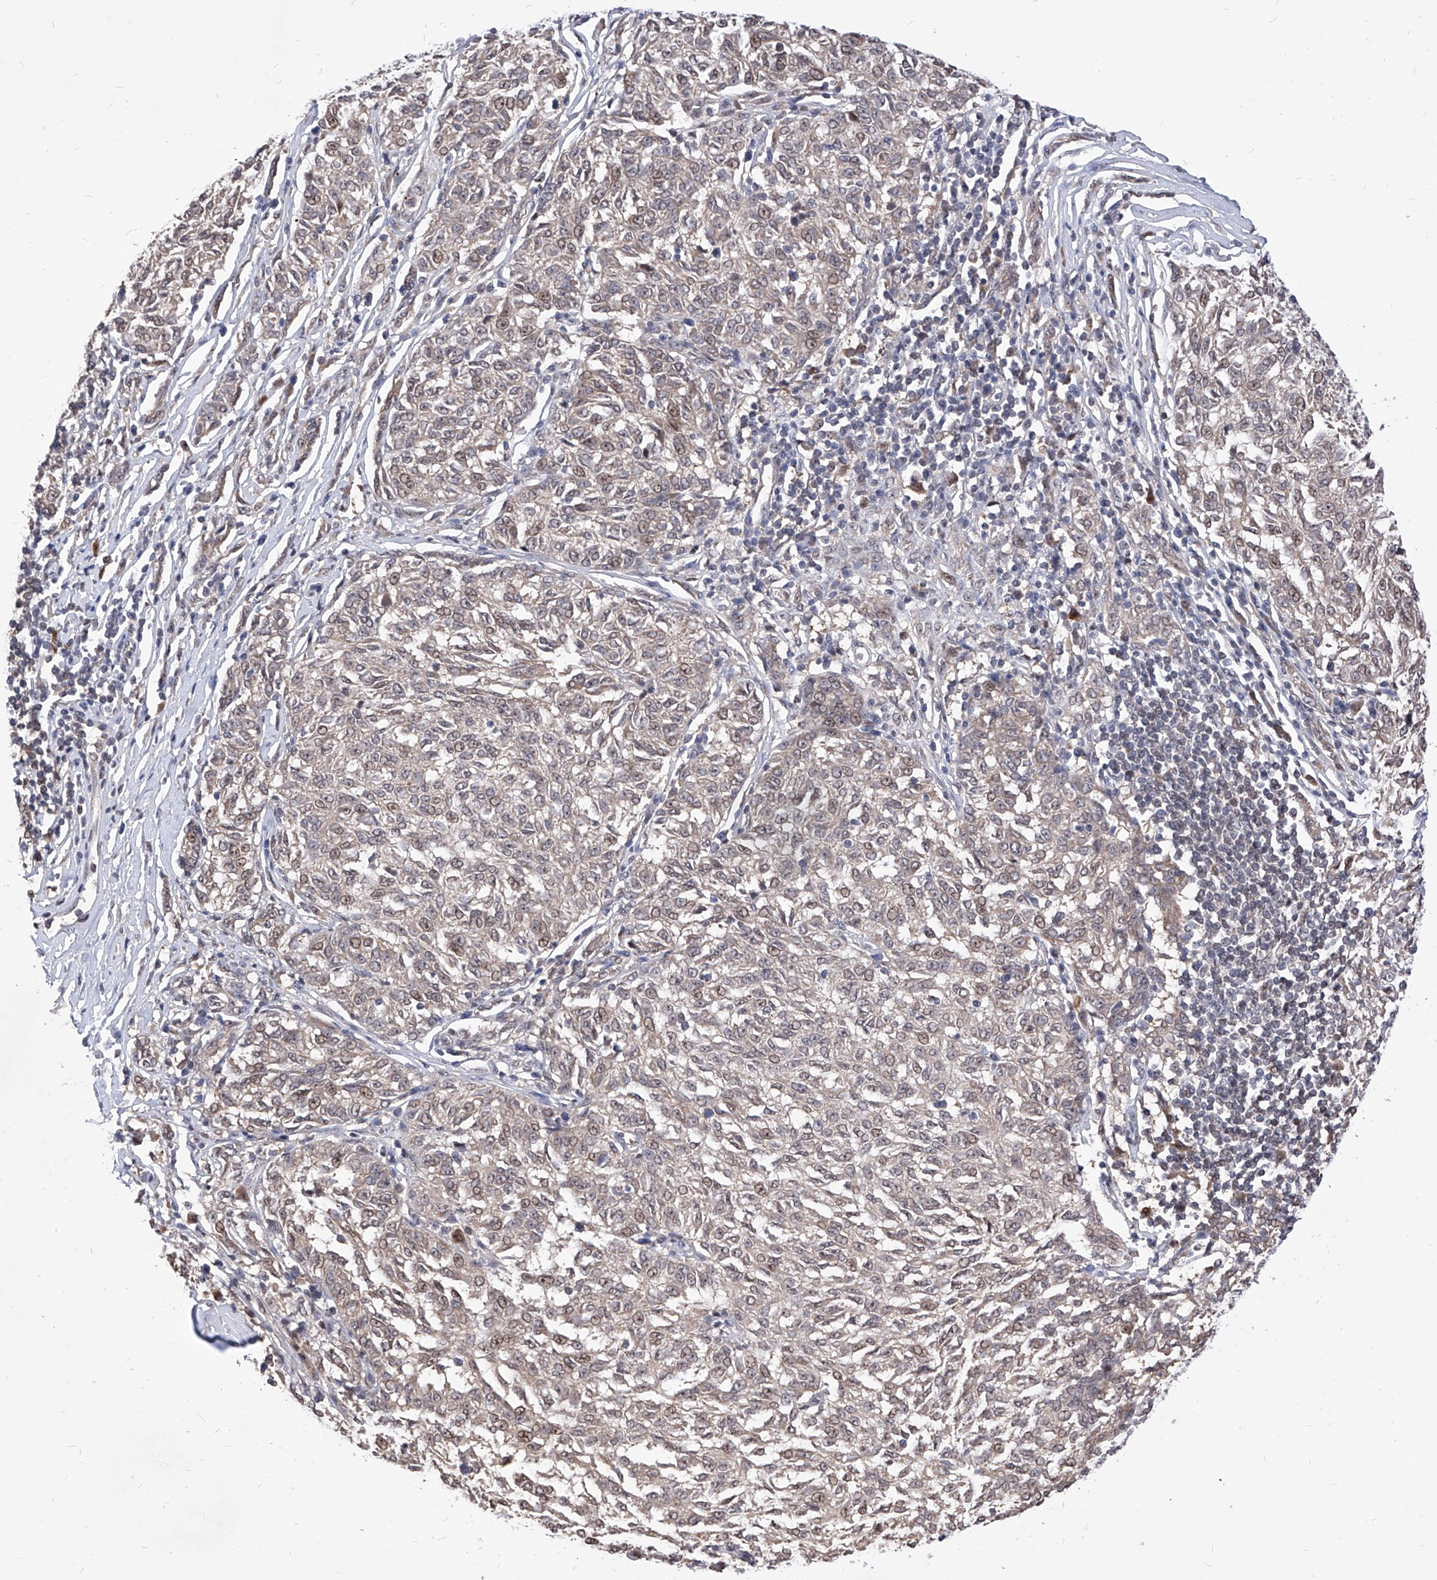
{"staining": {"intensity": "weak", "quantity": "25%-75%", "location": "nuclear"}, "tissue": "melanoma", "cell_type": "Tumor cells", "image_type": "cancer", "snomed": [{"axis": "morphology", "description": "Malignant melanoma, NOS"}, {"axis": "topography", "description": "Skin"}], "caption": "Malignant melanoma stained with a brown dye shows weak nuclear positive expression in approximately 25%-75% of tumor cells.", "gene": "LGR4", "patient": {"sex": "female", "age": 72}}